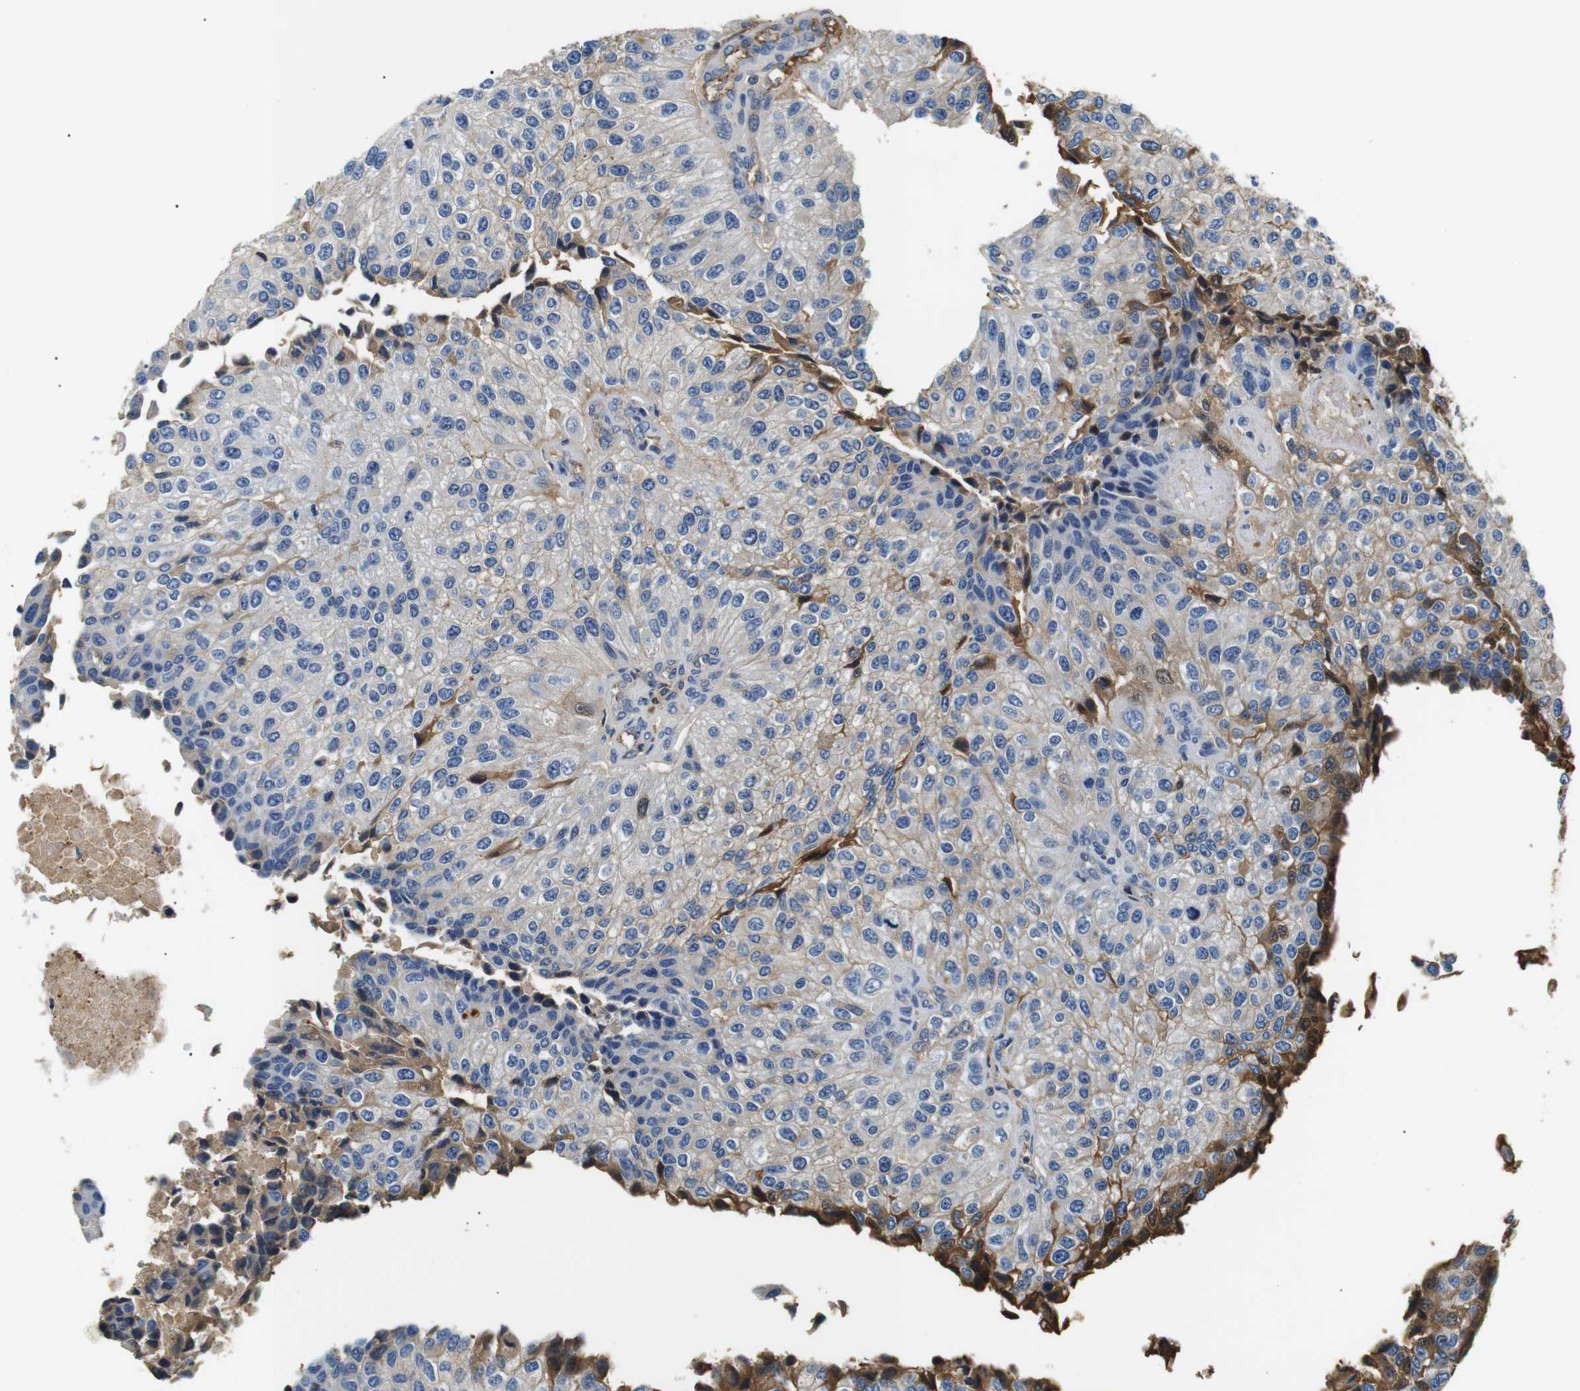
{"staining": {"intensity": "weak", "quantity": "<25%", "location": "cytoplasmic/membranous"}, "tissue": "urothelial cancer", "cell_type": "Tumor cells", "image_type": "cancer", "snomed": [{"axis": "morphology", "description": "Urothelial carcinoma, High grade"}, {"axis": "topography", "description": "Kidney"}, {"axis": "topography", "description": "Urinary bladder"}], "caption": "Micrograph shows no significant protein positivity in tumor cells of high-grade urothelial carcinoma.", "gene": "LHCGR", "patient": {"sex": "male", "age": 77}}